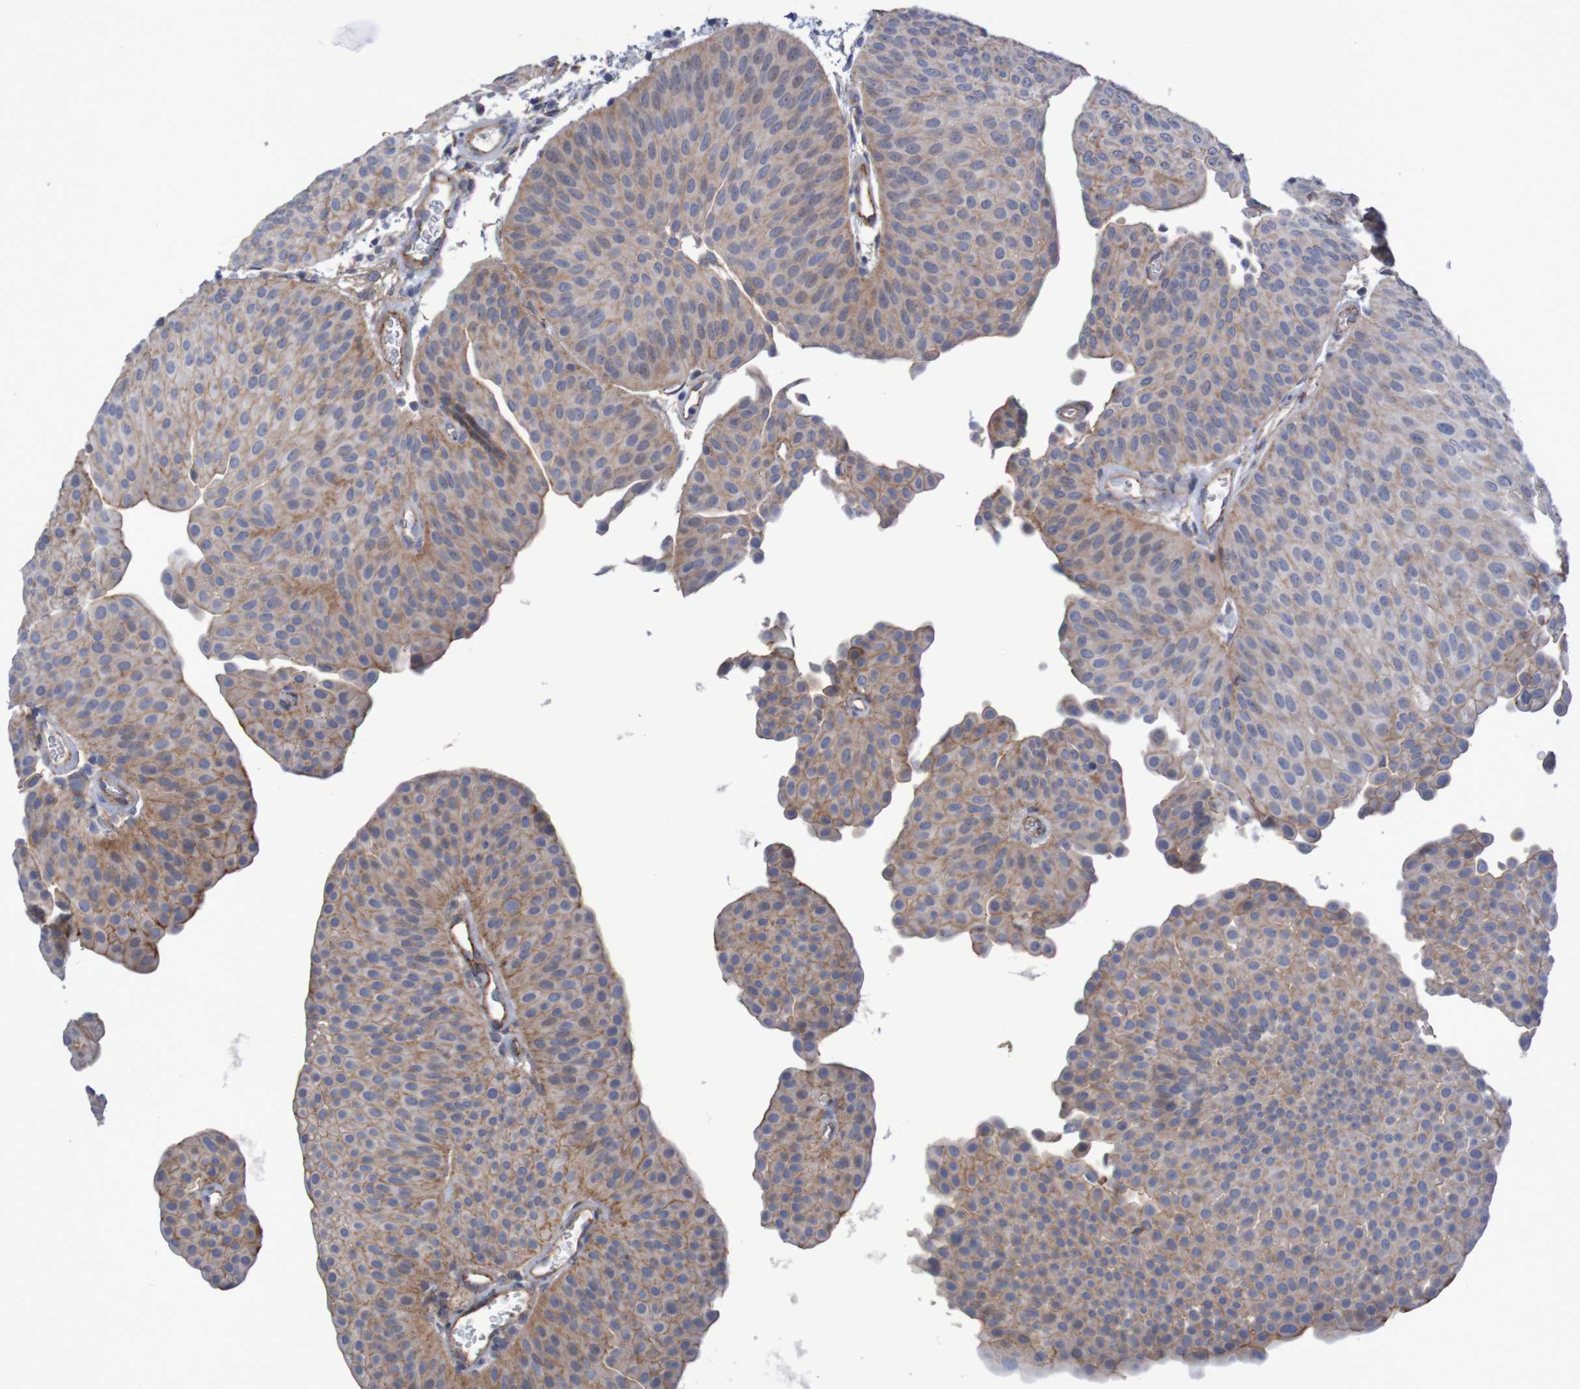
{"staining": {"intensity": "moderate", "quantity": "25%-75%", "location": "cytoplasmic/membranous"}, "tissue": "urothelial cancer", "cell_type": "Tumor cells", "image_type": "cancer", "snomed": [{"axis": "morphology", "description": "Urothelial carcinoma, Low grade"}, {"axis": "topography", "description": "Urinary bladder"}], "caption": "Low-grade urothelial carcinoma stained for a protein demonstrates moderate cytoplasmic/membranous positivity in tumor cells. Using DAB (3,3'-diaminobenzidine) (brown) and hematoxylin (blue) stains, captured at high magnification using brightfield microscopy.", "gene": "NECTIN2", "patient": {"sex": "female", "age": 60}}